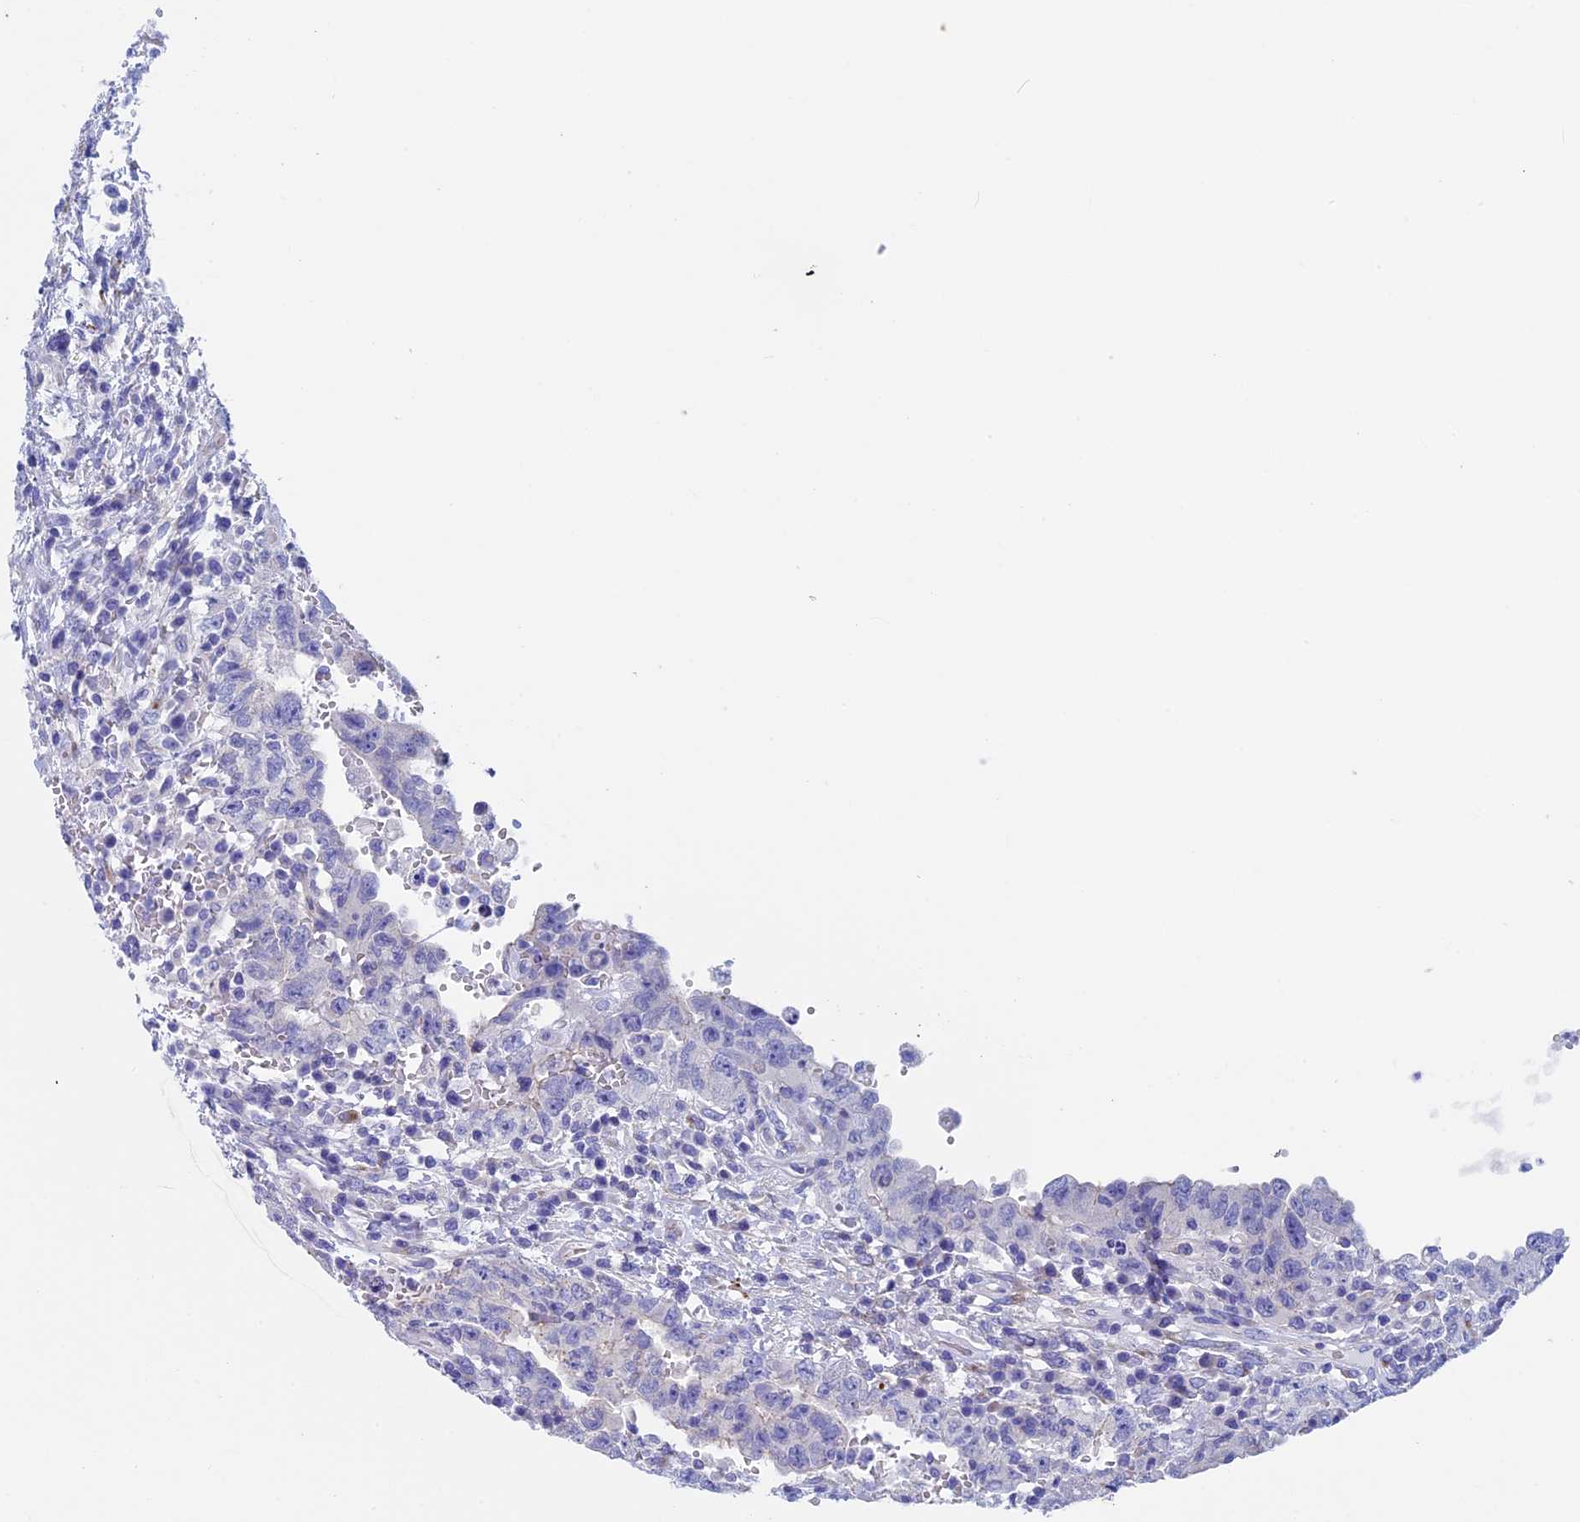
{"staining": {"intensity": "negative", "quantity": "none", "location": "none"}, "tissue": "testis cancer", "cell_type": "Tumor cells", "image_type": "cancer", "snomed": [{"axis": "morphology", "description": "Carcinoma, Embryonal, NOS"}, {"axis": "topography", "description": "Testis"}], "caption": "High magnification brightfield microscopy of embryonal carcinoma (testis) stained with DAB (3,3'-diaminobenzidine) (brown) and counterstained with hematoxylin (blue): tumor cells show no significant staining.", "gene": "ADH7", "patient": {"sex": "male", "age": 26}}